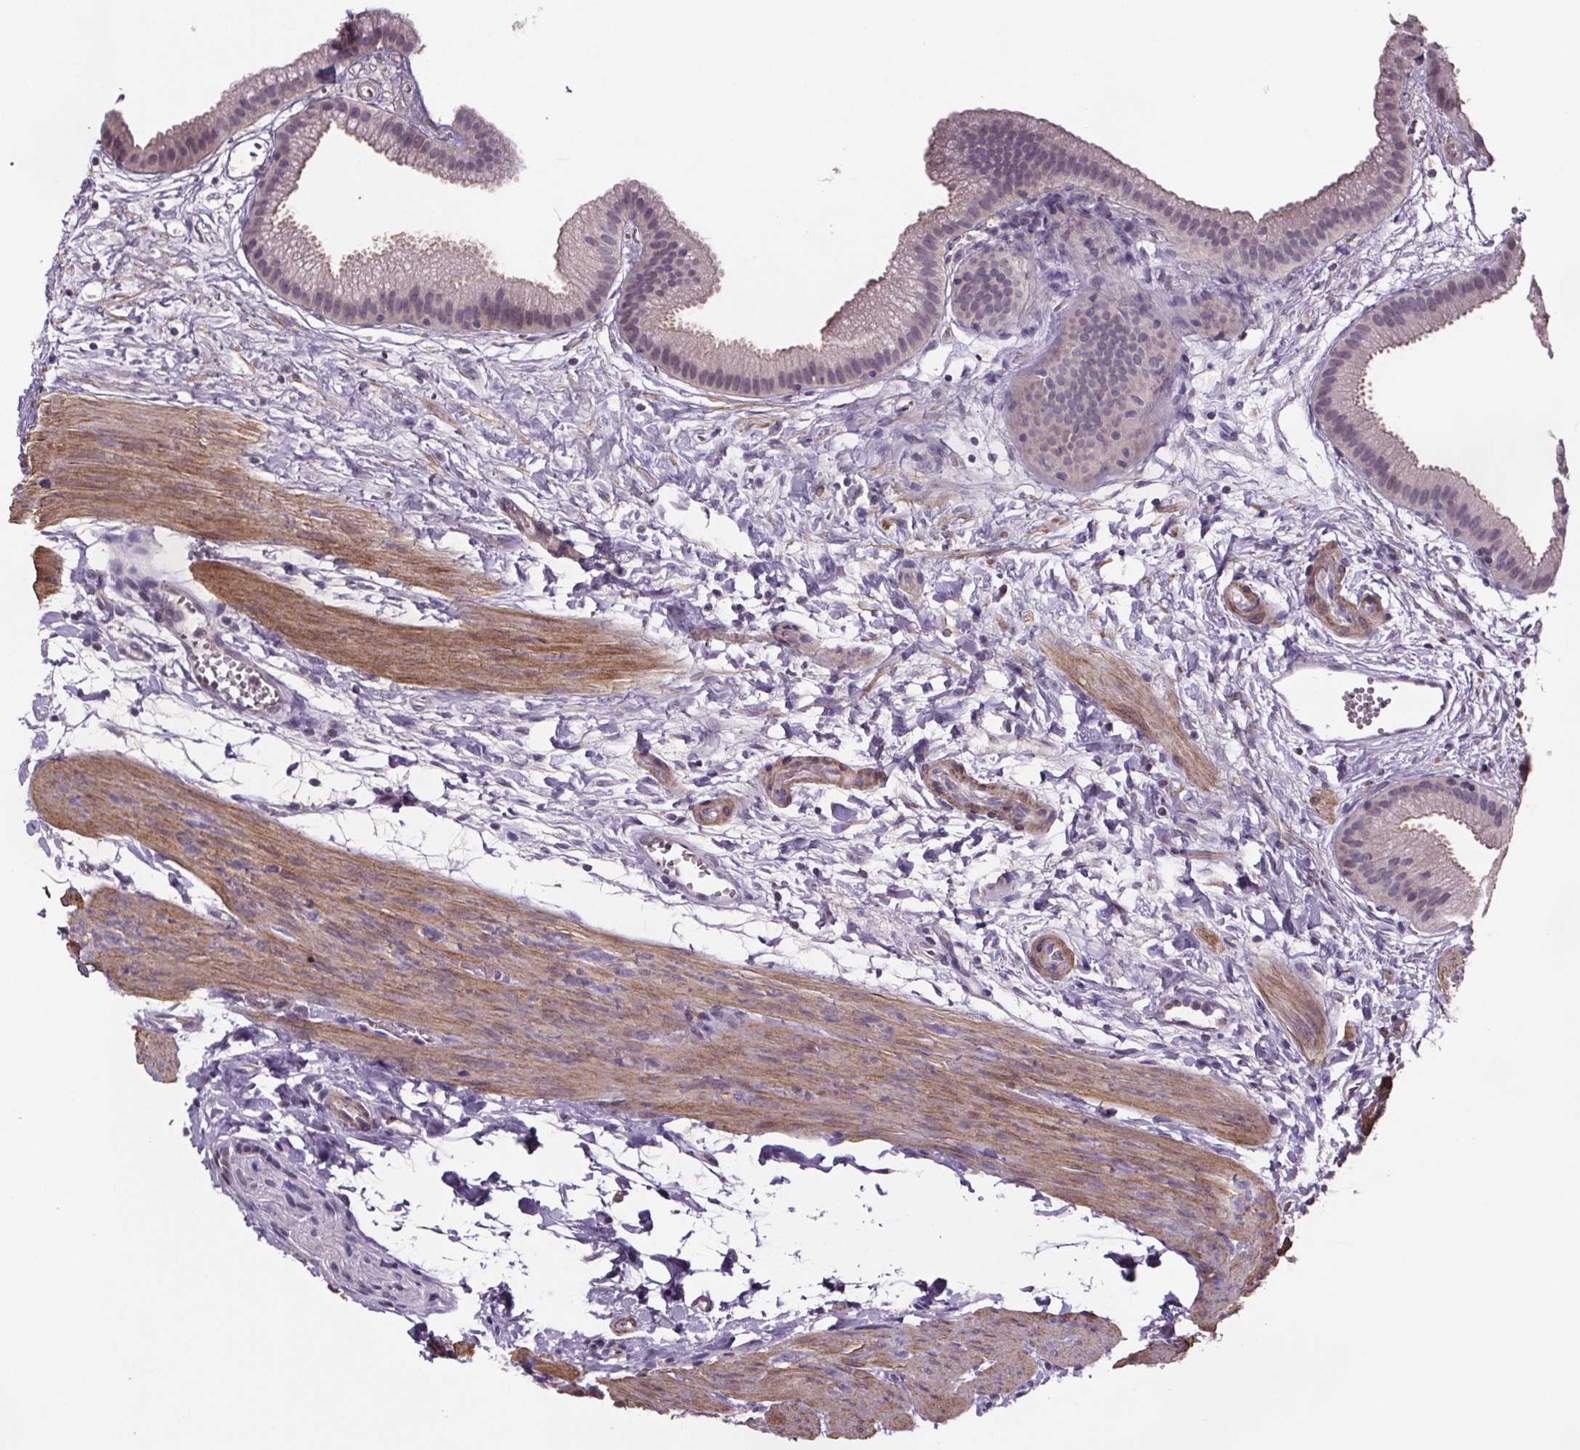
{"staining": {"intensity": "negative", "quantity": "none", "location": "none"}, "tissue": "gallbladder", "cell_type": "Glandular cells", "image_type": "normal", "snomed": [{"axis": "morphology", "description": "Normal tissue, NOS"}, {"axis": "topography", "description": "Gallbladder"}], "caption": "There is no significant expression in glandular cells of gallbladder. The staining was performed using DAB to visualize the protein expression in brown, while the nuclei were stained in blue with hematoxylin (Magnification: 20x).", "gene": "CLN3", "patient": {"sex": "female", "age": 63}}